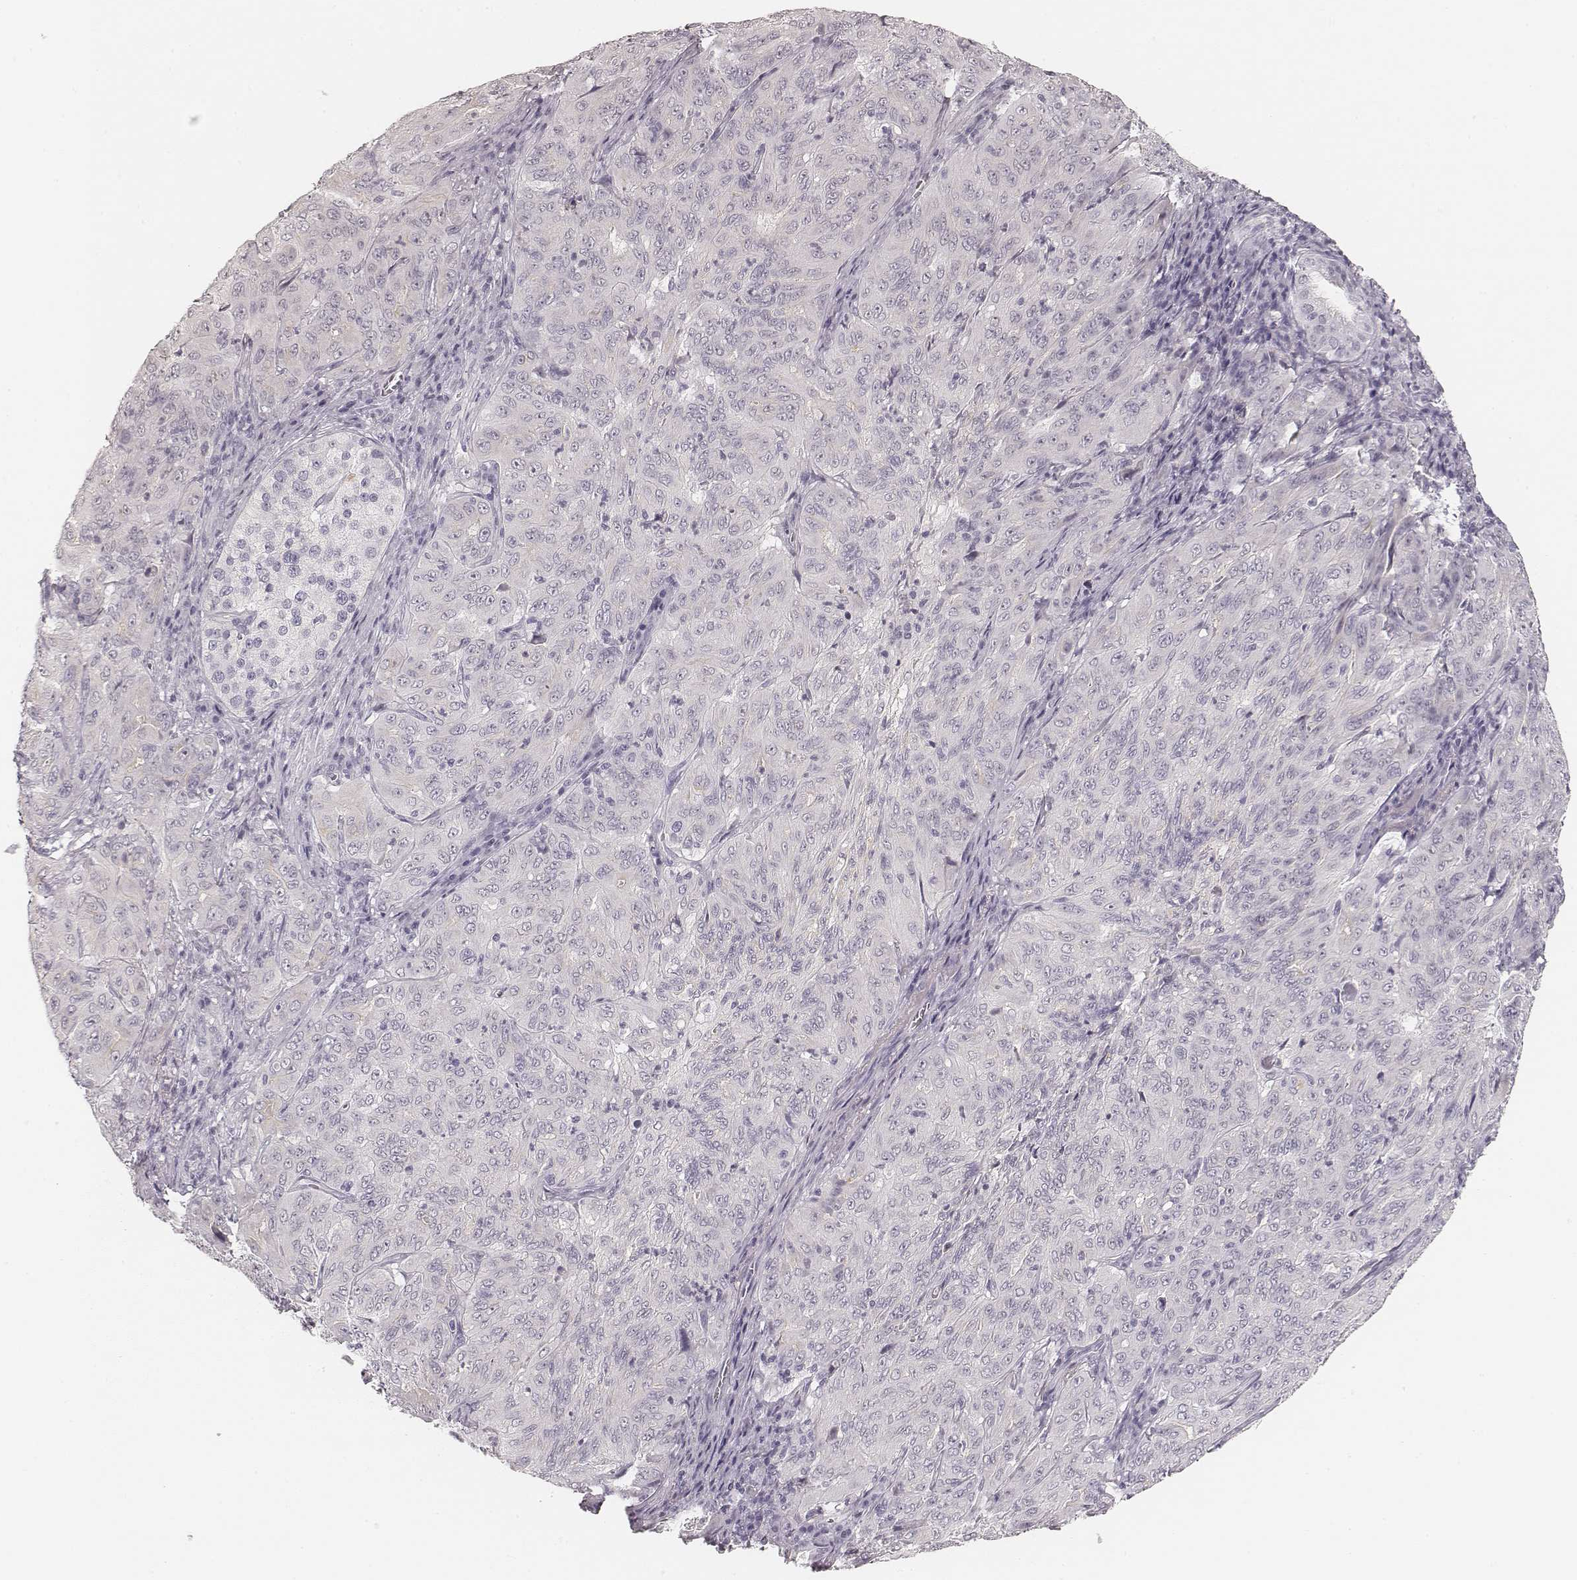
{"staining": {"intensity": "negative", "quantity": "none", "location": "none"}, "tissue": "pancreatic cancer", "cell_type": "Tumor cells", "image_type": "cancer", "snomed": [{"axis": "morphology", "description": "Adenocarcinoma, NOS"}, {"axis": "topography", "description": "Pancreas"}], "caption": "High magnification brightfield microscopy of pancreatic adenocarcinoma stained with DAB (3,3'-diaminobenzidine) (brown) and counterstained with hematoxylin (blue): tumor cells show no significant expression.", "gene": "HNF4G", "patient": {"sex": "male", "age": 63}}